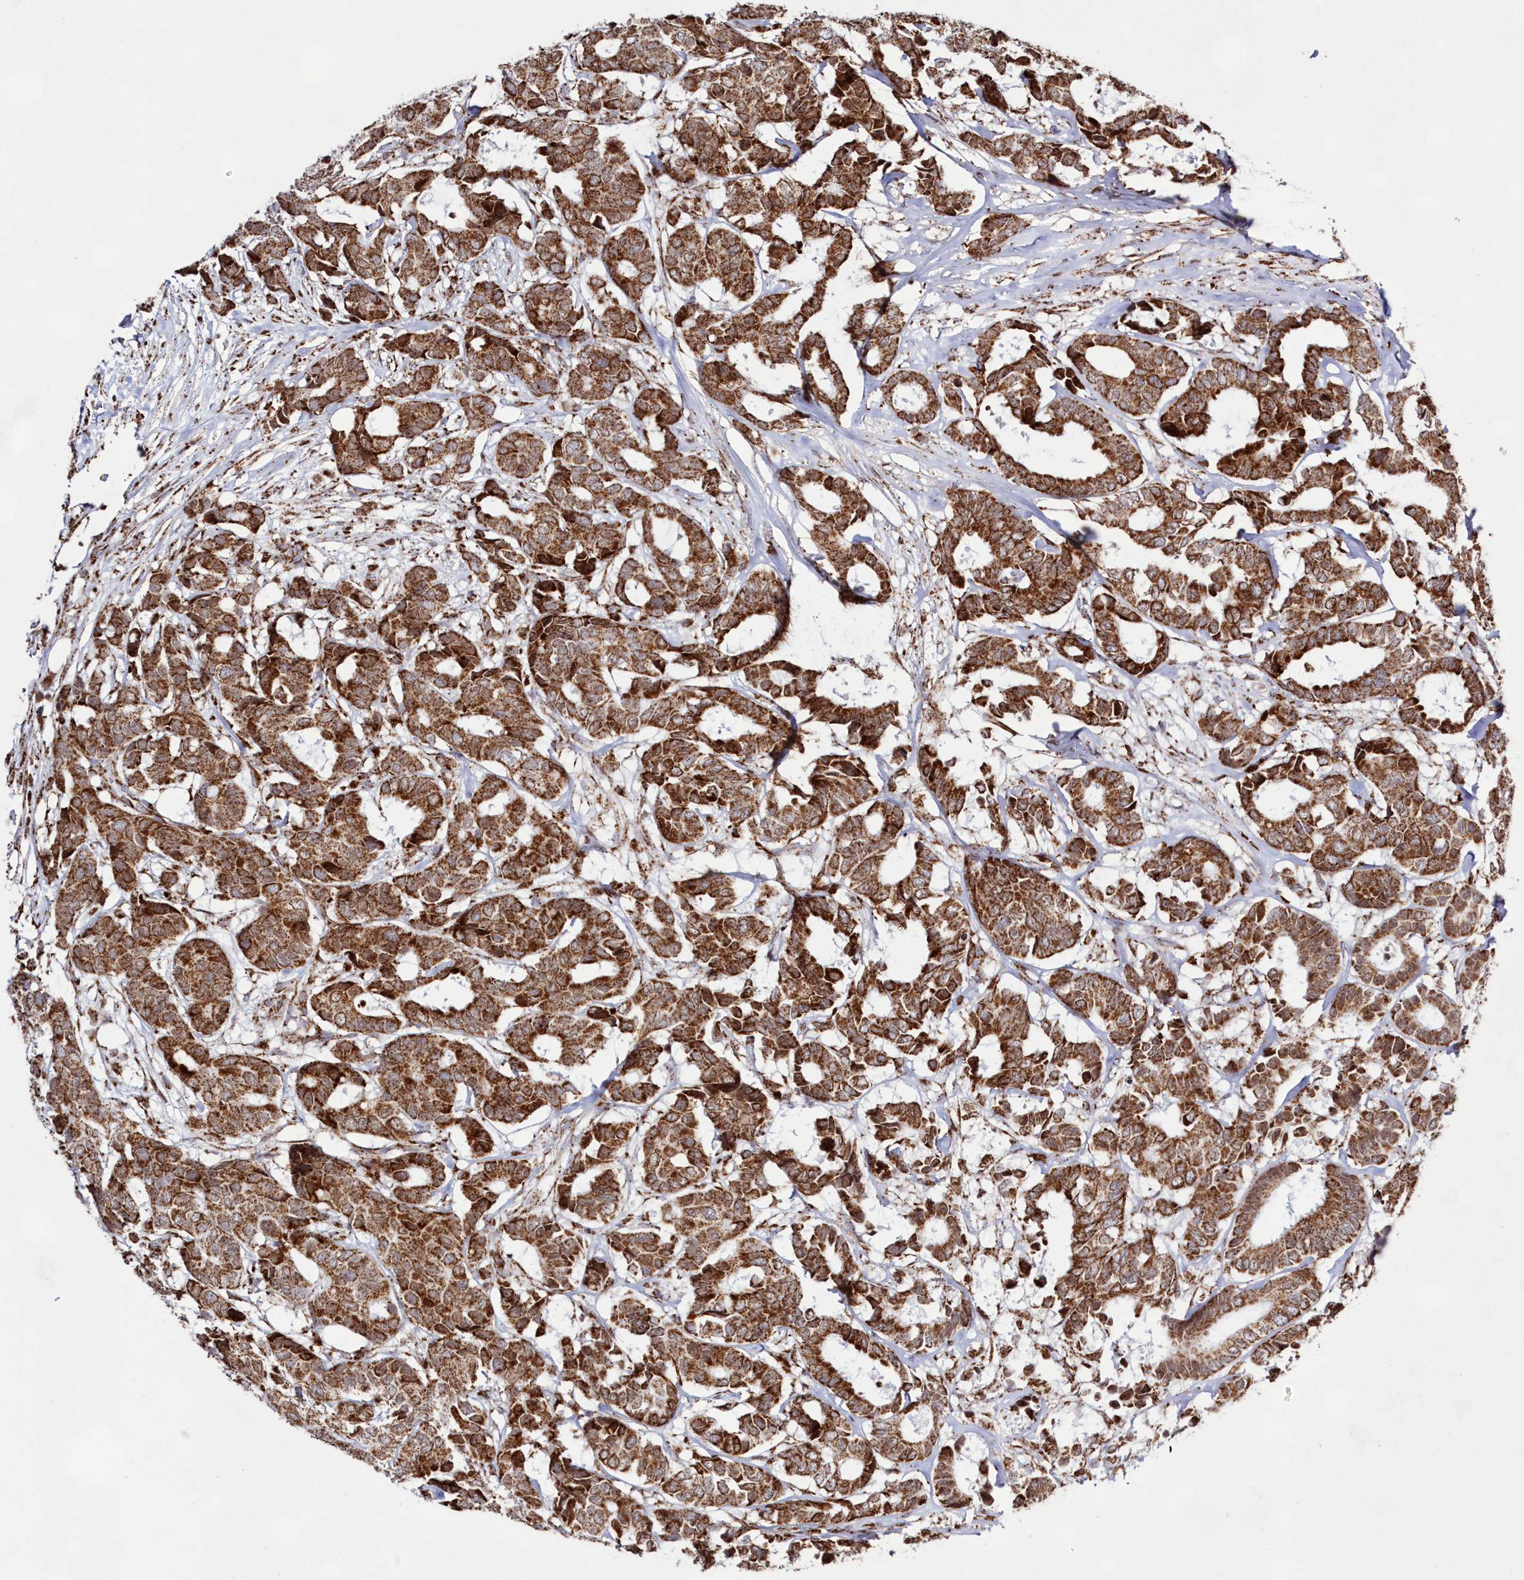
{"staining": {"intensity": "strong", "quantity": ">75%", "location": "cytoplasmic/membranous"}, "tissue": "breast cancer", "cell_type": "Tumor cells", "image_type": "cancer", "snomed": [{"axis": "morphology", "description": "Duct carcinoma"}, {"axis": "topography", "description": "Breast"}], "caption": "Immunohistochemical staining of breast infiltrating ductal carcinoma displays strong cytoplasmic/membranous protein staining in about >75% of tumor cells. The staining was performed using DAB (3,3'-diaminobenzidine), with brown indicating positive protein expression. Nuclei are stained blue with hematoxylin.", "gene": "HADHB", "patient": {"sex": "female", "age": 87}}